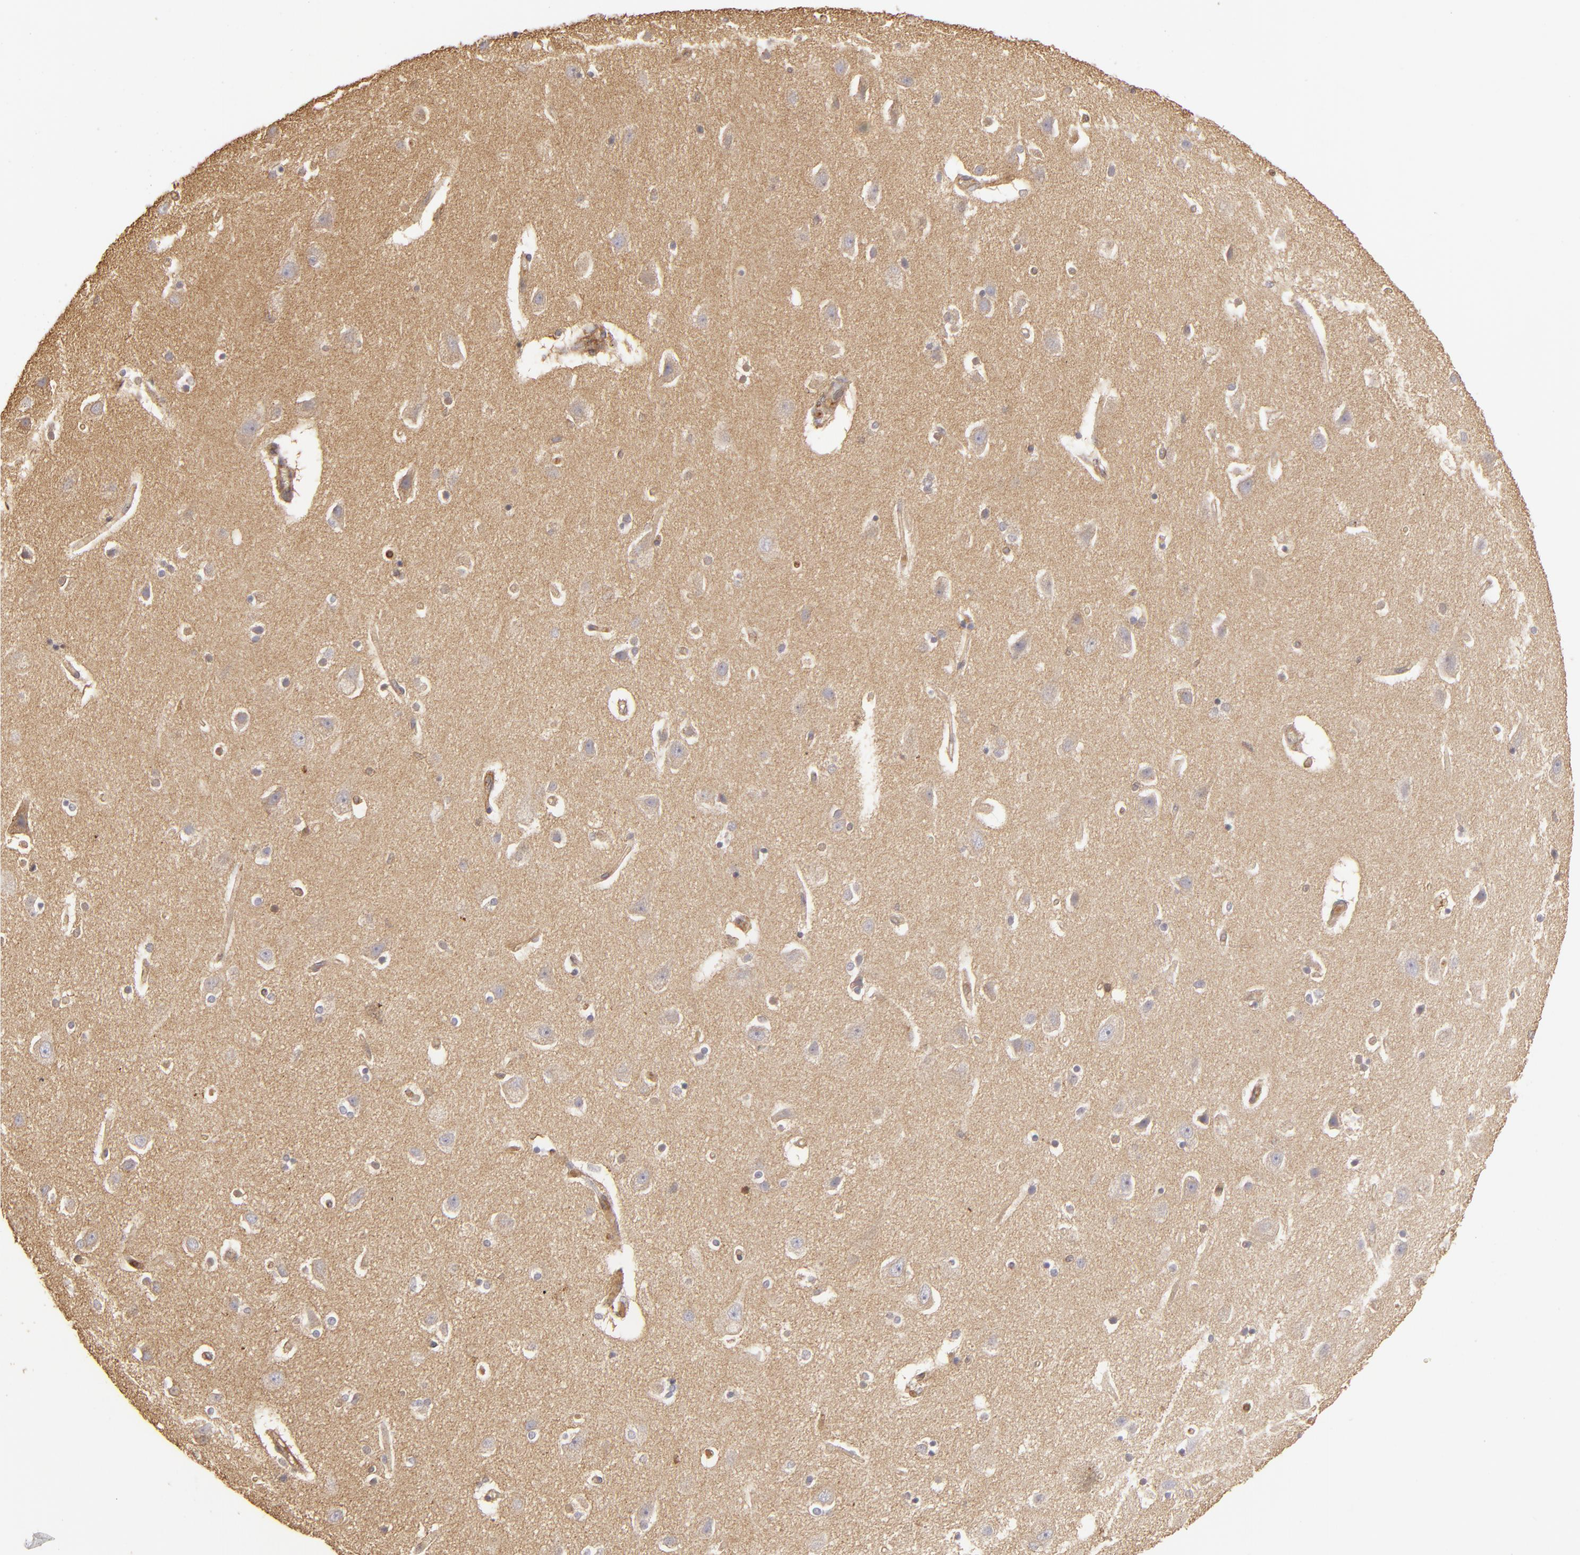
{"staining": {"intensity": "moderate", "quantity": ">75%", "location": "cytoplasmic/membranous"}, "tissue": "caudate", "cell_type": "Glial cells", "image_type": "normal", "snomed": [{"axis": "morphology", "description": "Normal tissue, NOS"}, {"axis": "topography", "description": "Lateral ventricle wall"}], "caption": "DAB (3,3'-diaminobenzidine) immunohistochemical staining of benign human caudate demonstrates moderate cytoplasmic/membranous protein positivity in about >75% of glial cells.", "gene": "ACTB", "patient": {"sex": "female", "age": 54}}